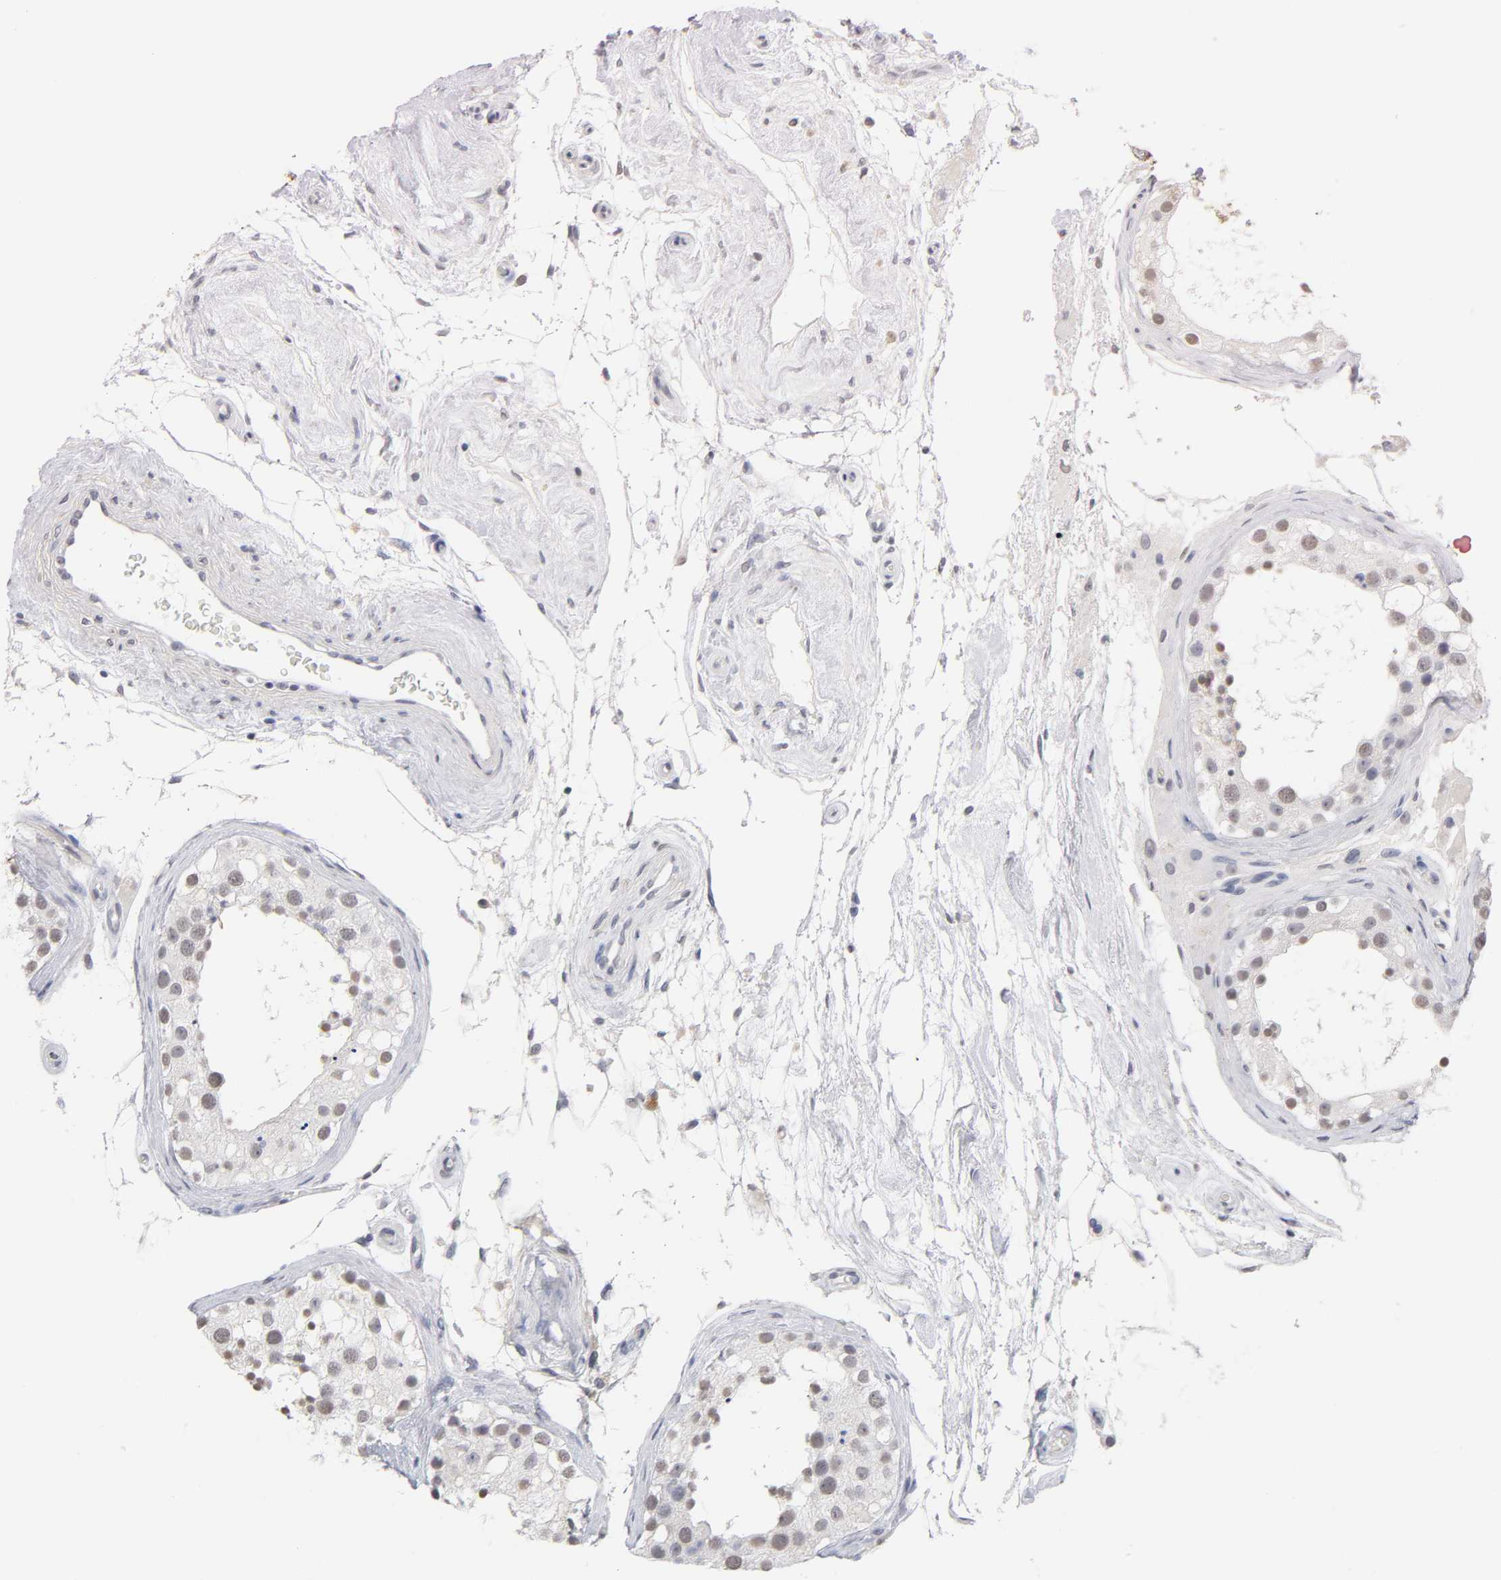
{"staining": {"intensity": "weak", "quantity": "25%-75%", "location": "nuclear"}, "tissue": "testis", "cell_type": "Cells in seminiferous ducts", "image_type": "normal", "snomed": [{"axis": "morphology", "description": "Normal tissue, NOS"}, {"axis": "topography", "description": "Testis"}], "caption": "Brown immunohistochemical staining in normal testis shows weak nuclear positivity in about 25%-75% of cells in seminiferous ducts. The staining was performed using DAB, with brown indicating positive protein expression. Nuclei are stained blue with hematoxylin.", "gene": "CRABP2", "patient": {"sex": "male", "age": 68}}